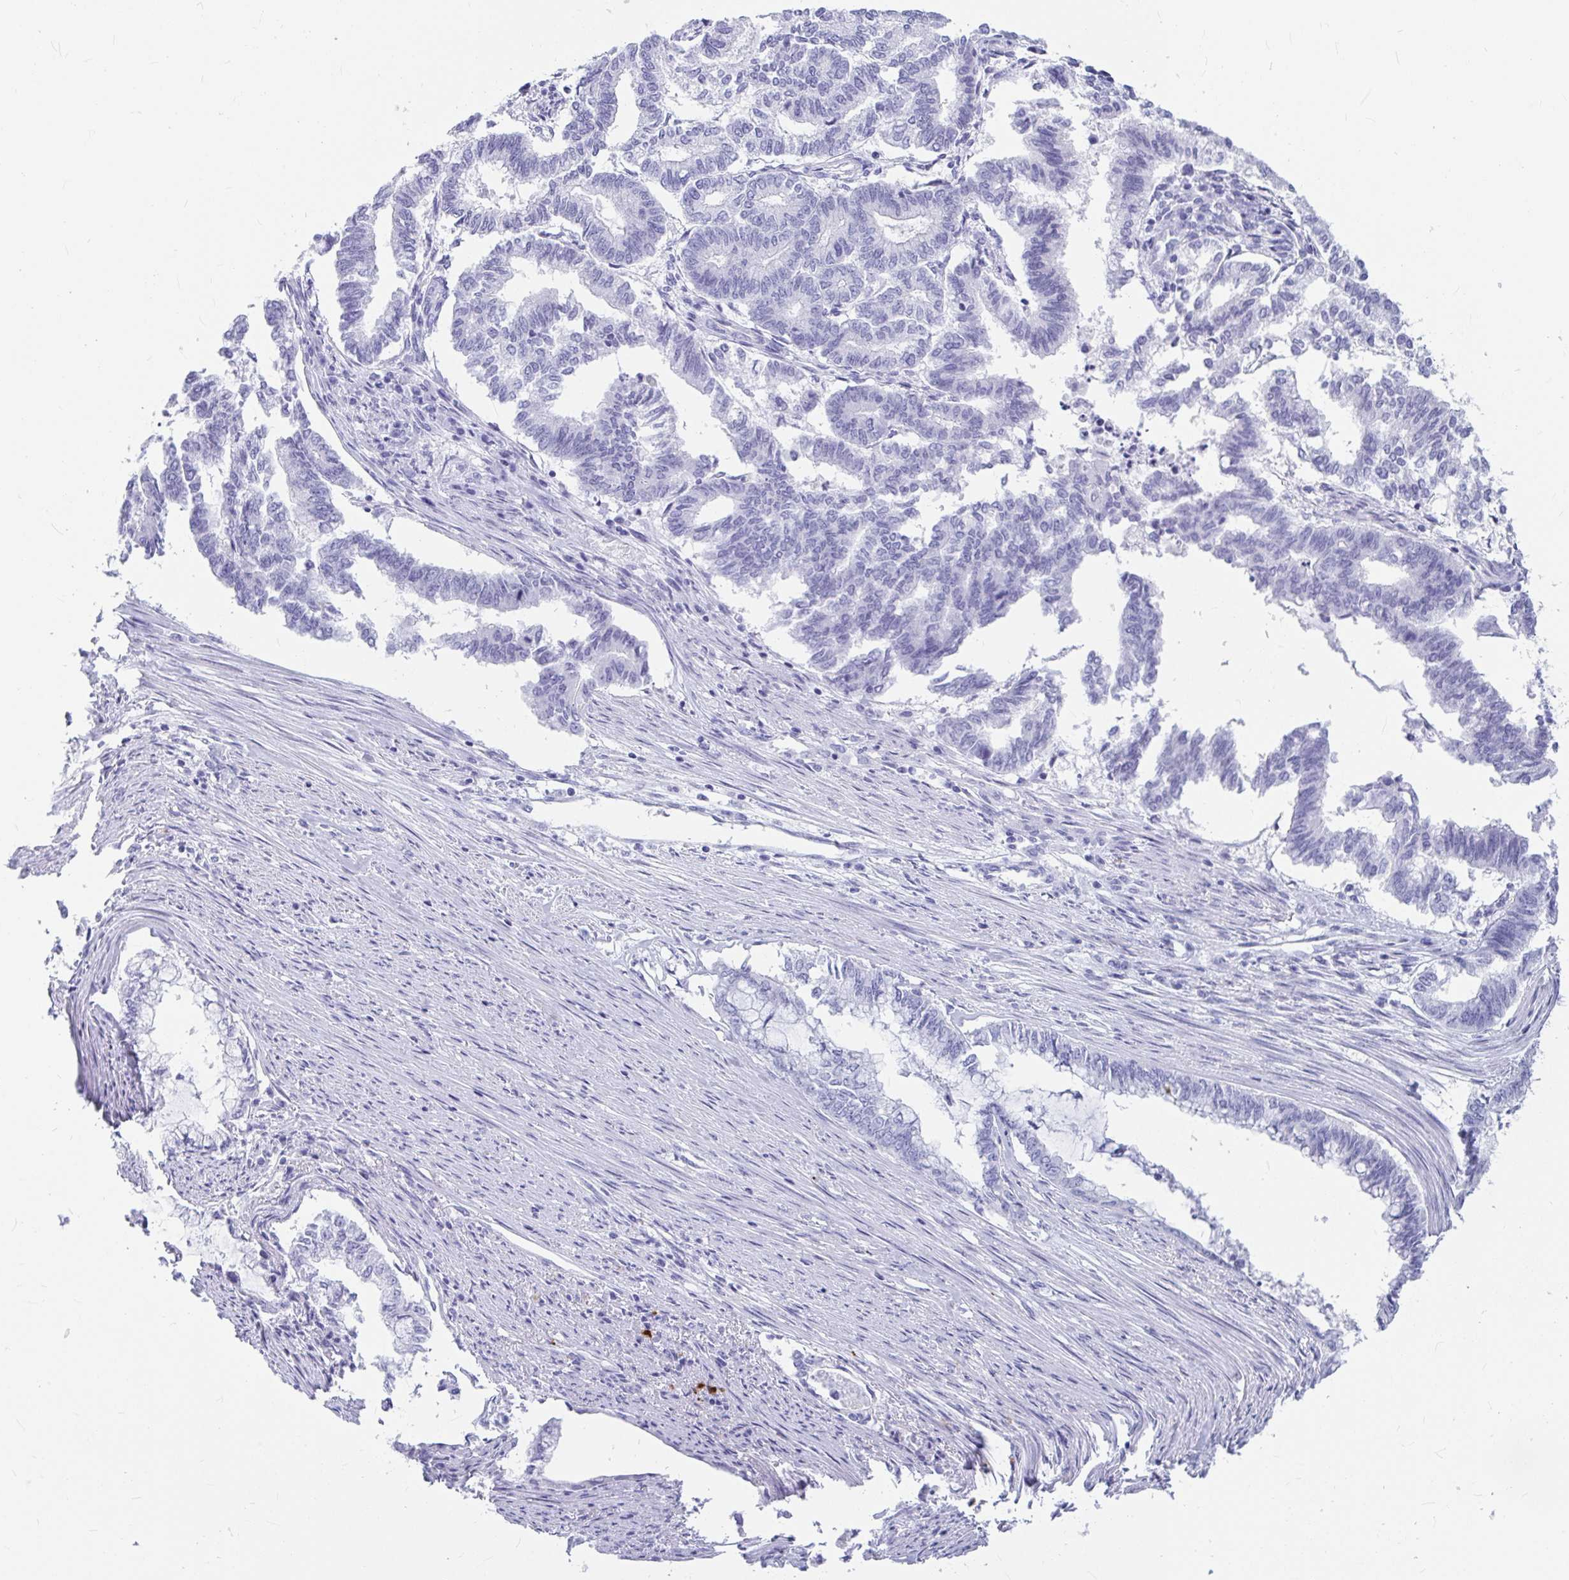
{"staining": {"intensity": "negative", "quantity": "none", "location": "none"}, "tissue": "endometrial cancer", "cell_type": "Tumor cells", "image_type": "cancer", "snomed": [{"axis": "morphology", "description": "Adenocarcinoma, NOS"}, {"axis": "topography", "description": "Endometrium"}], "caption": "Immunohistochemistry (IHC) photomicrograph of neoplastic tissue: endometrial adenocarcinoma stained with DAB reveals no significant protein staining in tumor cells.", "gene": "OR5J2", "patient": {"sex": "female", "age": 79}}